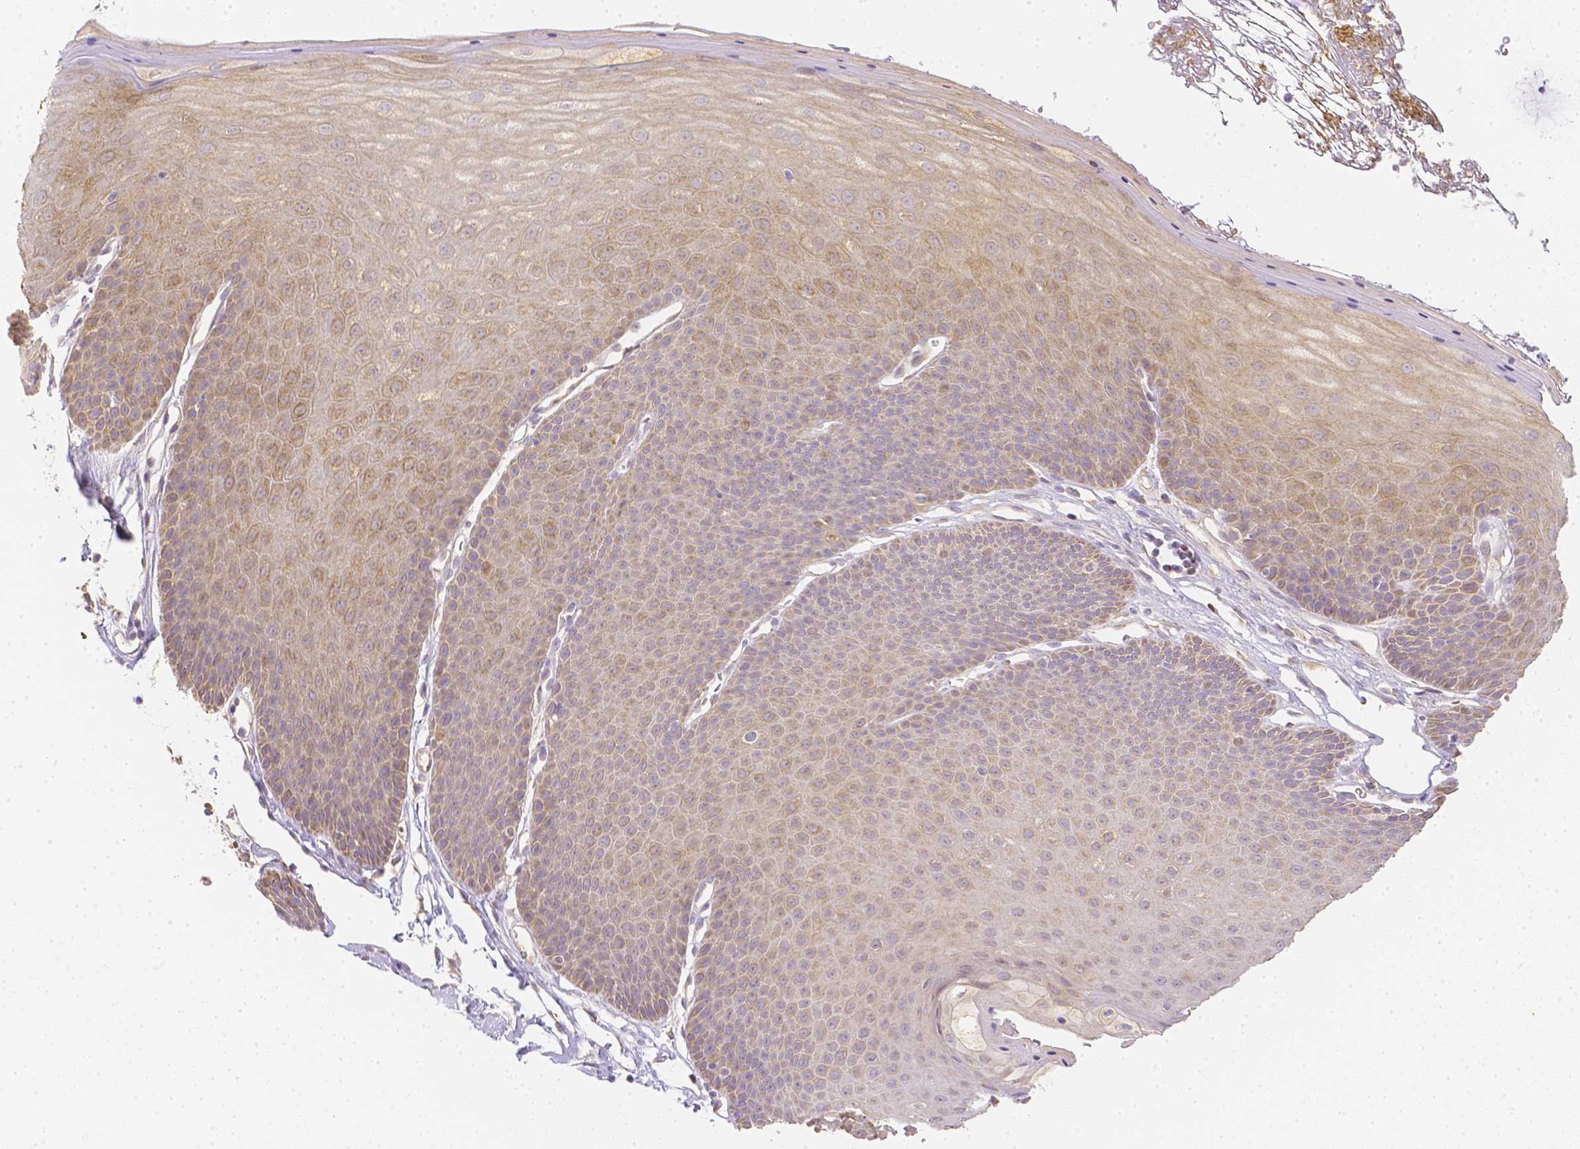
{"staining": {"intensity": "weak", "quantity": "25%-75%", "location": "cytoplasmic/membranous"}, "tissue": "skin", "cell_type": "Epidermal cells", "image_type": "normal", "snomed": [{"axis": "morphology", "description": "Normal tissue, NOS"}, {"axis": "topography", "description": "Anal"}], "caption": "IHC (DAB (3,3'-diaminobenzidine)) staining of normal skin exhibits weak cytoplasmic/membranous protein positivity in about 25%-75% of epidermal cells. Nuclei are stained in blue.", "gene": "C10orf67", "patient": {"sex": "male", "age": 53}}